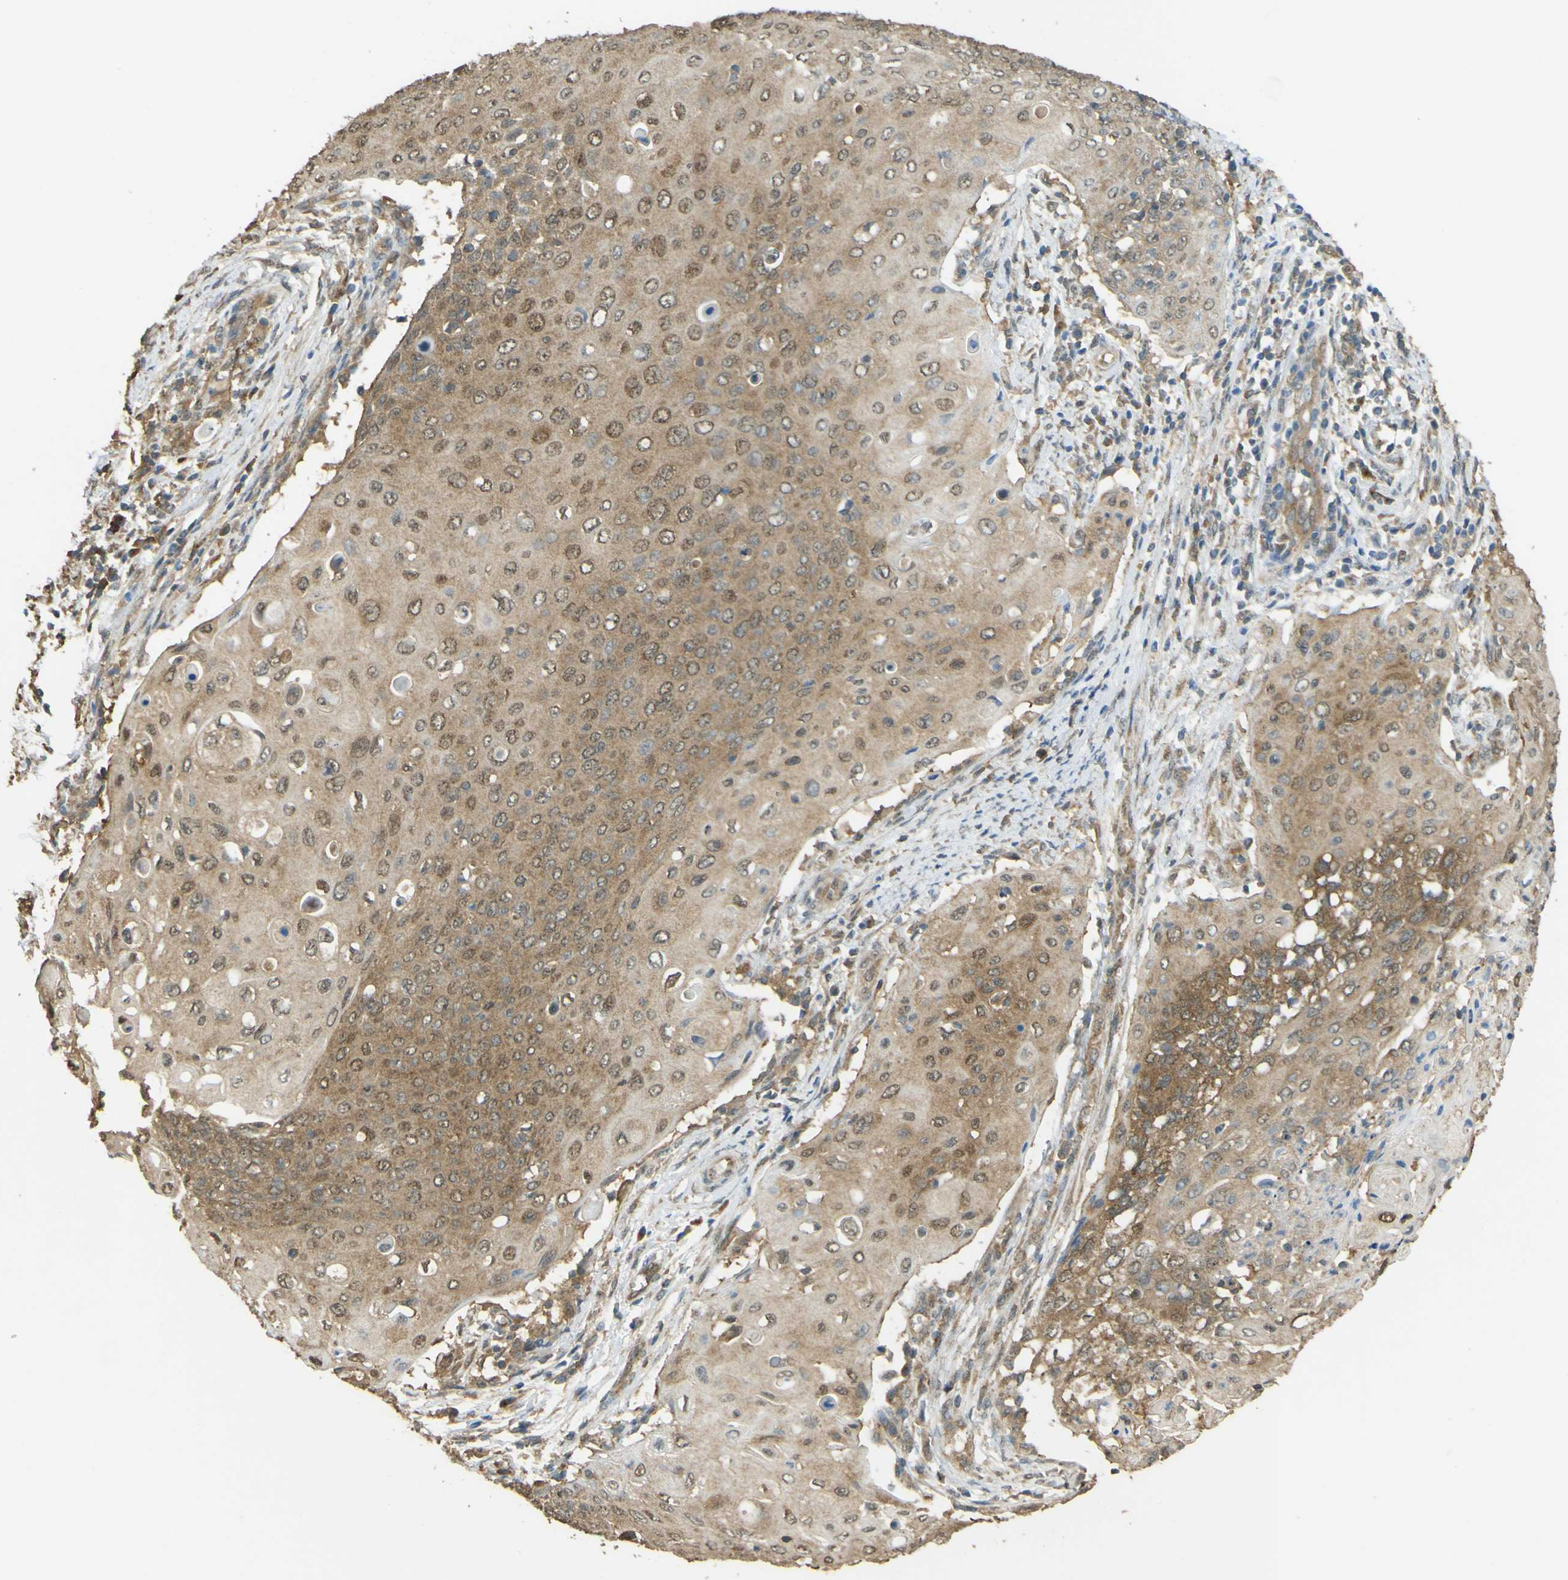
{"staining": {"intensity": "moderate", "quantity": ">75%", "location": "cytoplasmic/membranous,nuclear"}, "tissue": "cervical cancer", "cell_type": "Tumor cells", "image_type": "cancer", "snomed": [{"axis": "morphology", "description": "Squamous cell carcinoma, NOS"}, {"axis": "topography", "description": "Cervix"}], "caption": "DAB (3,3'-diaminobenzidine) immunohistochemical staining of squamous cell carcinoma (cervical) demonstrates moderate cytoplasmic/membranous and nuclear protein expression in approximately >75% of tumor cells.", "gene": "GOLGA1", "patient": {"sex": "female", "age": 39}}